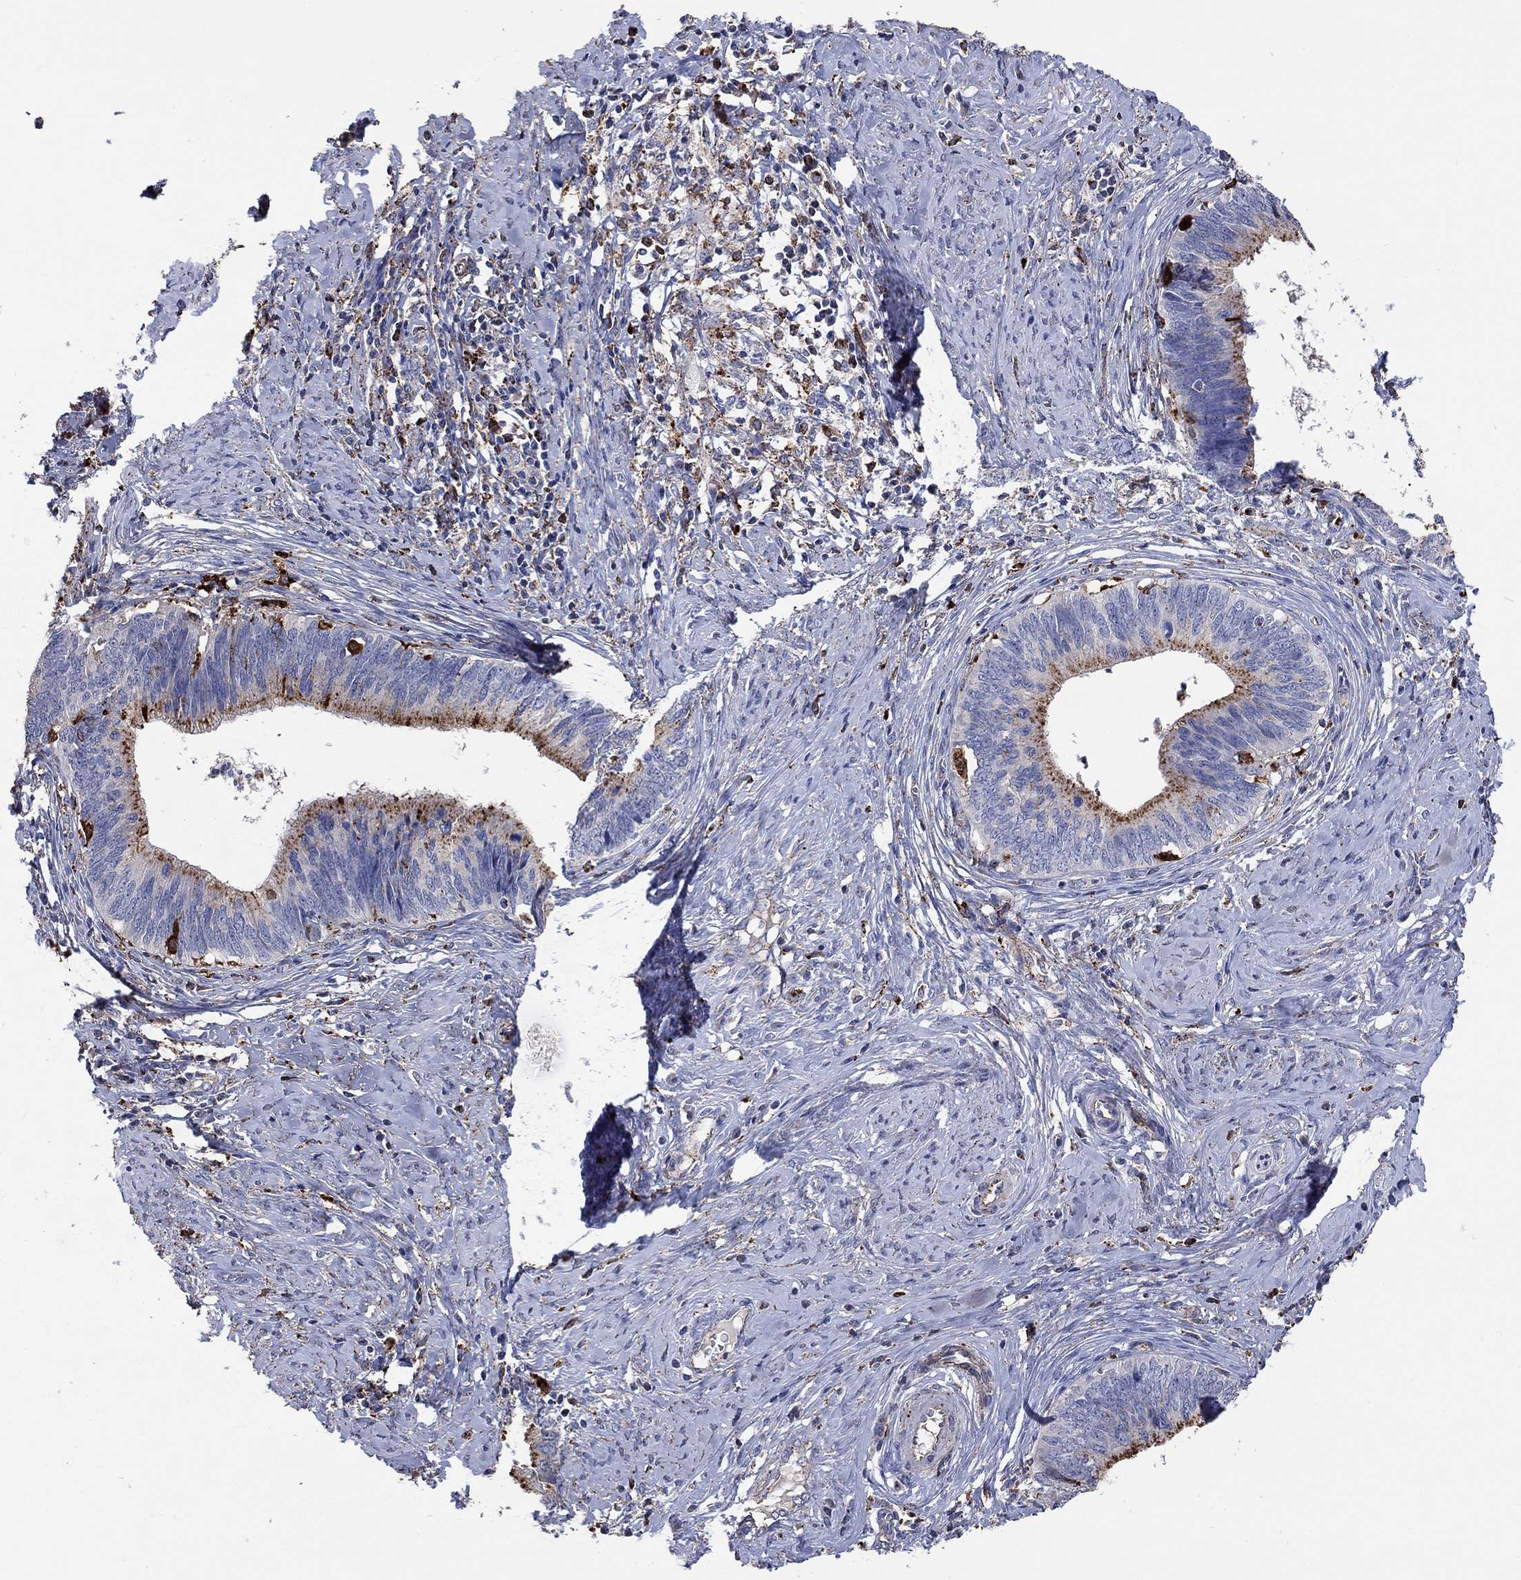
{"staining": {"intensity": "strong", "quantity": "<25%", "location": "cytoplasmic/membranous"}, "tissue": "cervical cancer", "cell_type": "Tumor cells", "image_type": "cancer", "snomed": [{"axis": "morphology", "description": "Adenocarcinoma, NOS"}, {"axis": "topography", "description": "Cervix"}], "caption": "Tumor cells demonstrate medium levels of strong cytoplasmic/membranous positivity in about <25% of cells in cervical cancer (adenocarcinoma).", "gene": "CTSB", "patient": {"sex": "female", "age": 42}}